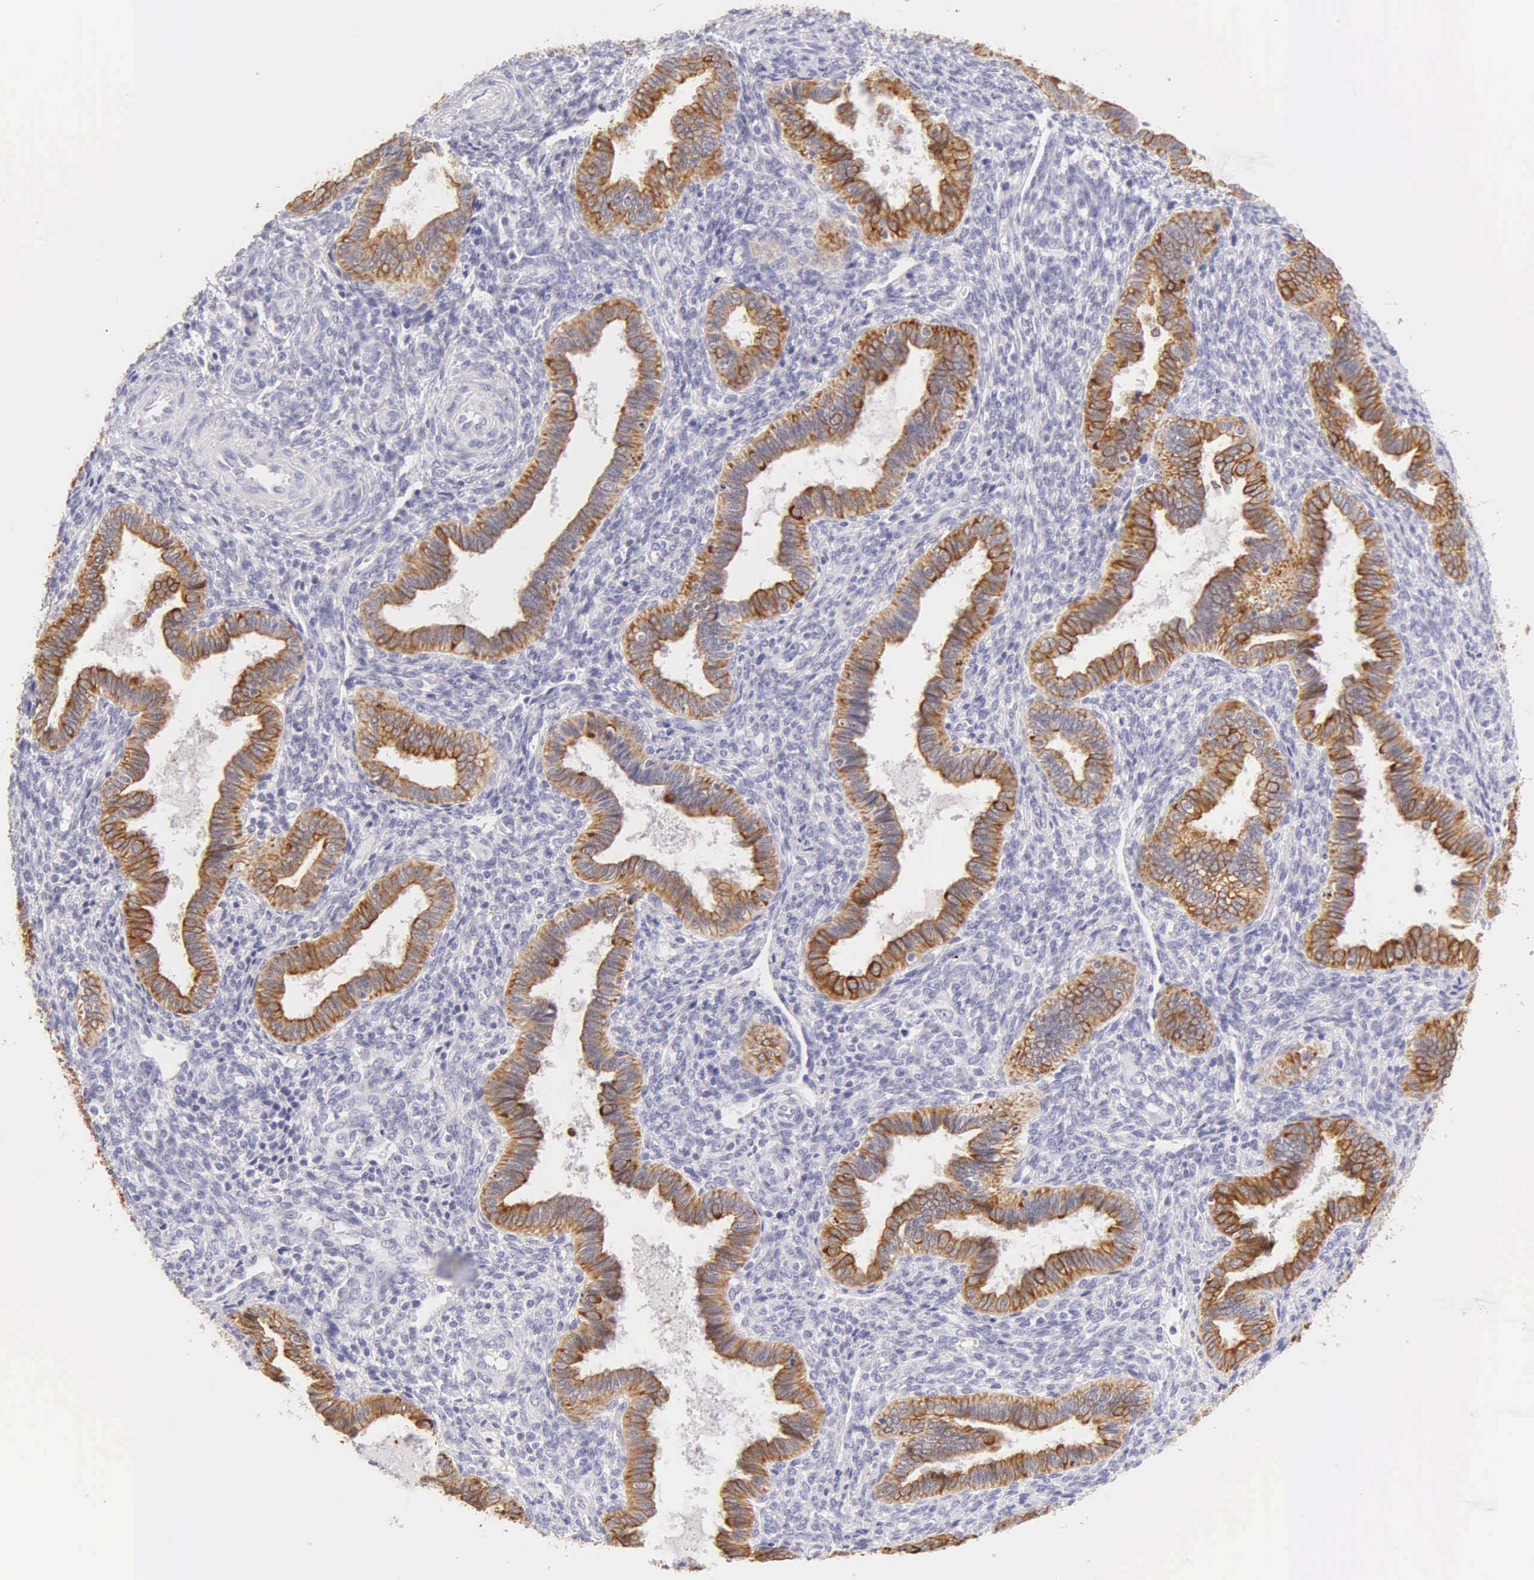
{"staining": {"intensity": "negative", "quantity": "none", "location": "none"}, "tissue": "endometrium", "cell_type": "Cells in endometrial stroma", "image_type": "normal", "snomed": [{"axis": "morphology", "description": "Normal tissue, NOS"}, {"axis": "topography", "description": "Endometrium"}], "caption": "Immunohistochemistry (IHC) micrograph of unremarkable endometrium: human endometrium stained with DAB demonstrates no significant protein positivity in cells in endometrial stroma.", "gene": "KRT14", "patient": {"sex": "female", "age": 36}}